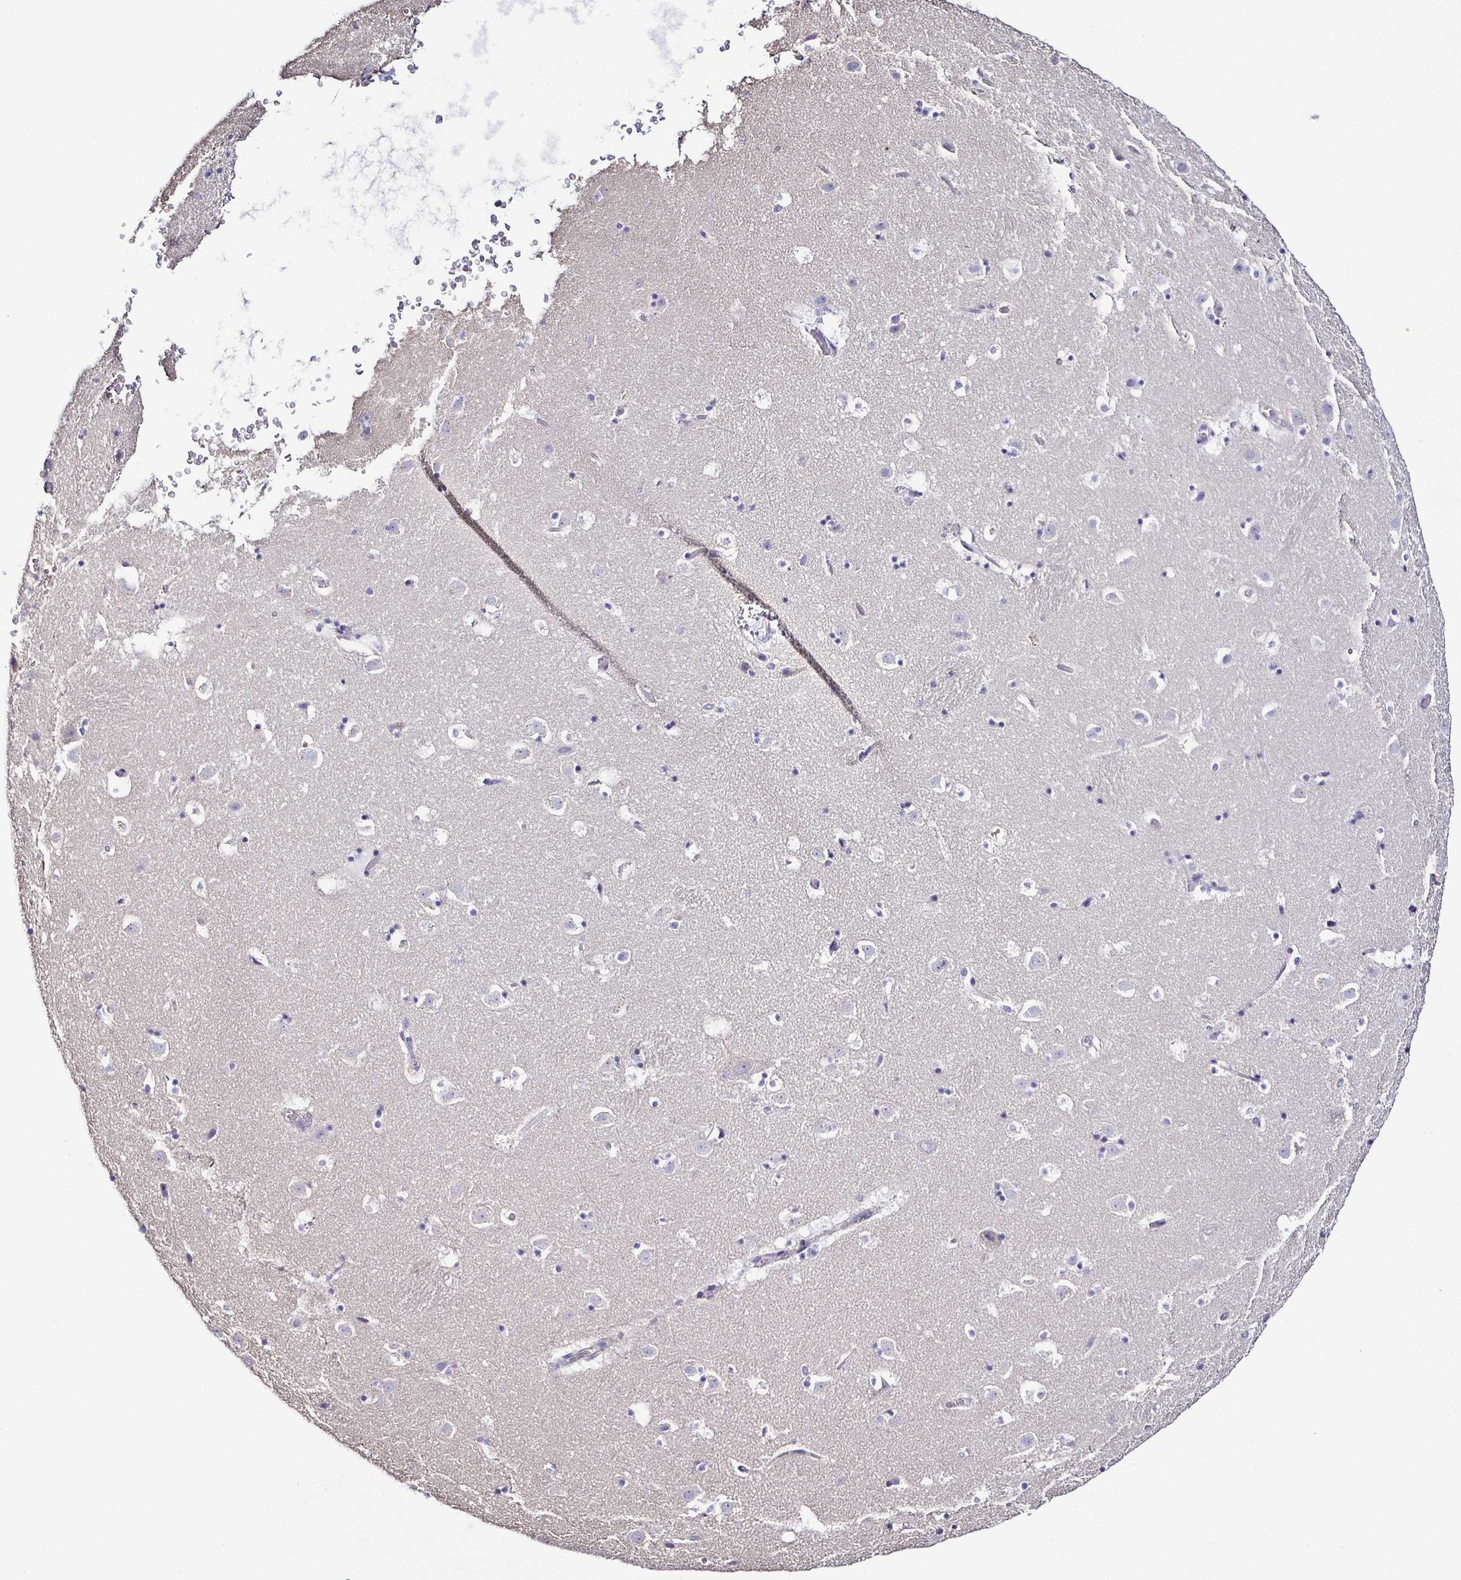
{"staining": {"intensity": "negative", "quantity": "none", "location": "none"}, "tissue": "caudate", "cell_type": "Glial cells", "image_type": "normal", "snomed": [{"axis": "morphology", "description": "Normal tissue, NOS"}, {"axis": "topography", "description": "Lateral ventricle wall"}], "caption": "Caudate was stained to show a protein in brown. There is no significant positivity in glial cells. (DAB (3,3'-diaminobenzidine) immunohistochemistry with hematoxylin counter stain).", "gene": "TNNT2", "patient": {"sex": "male", "age": 37}}